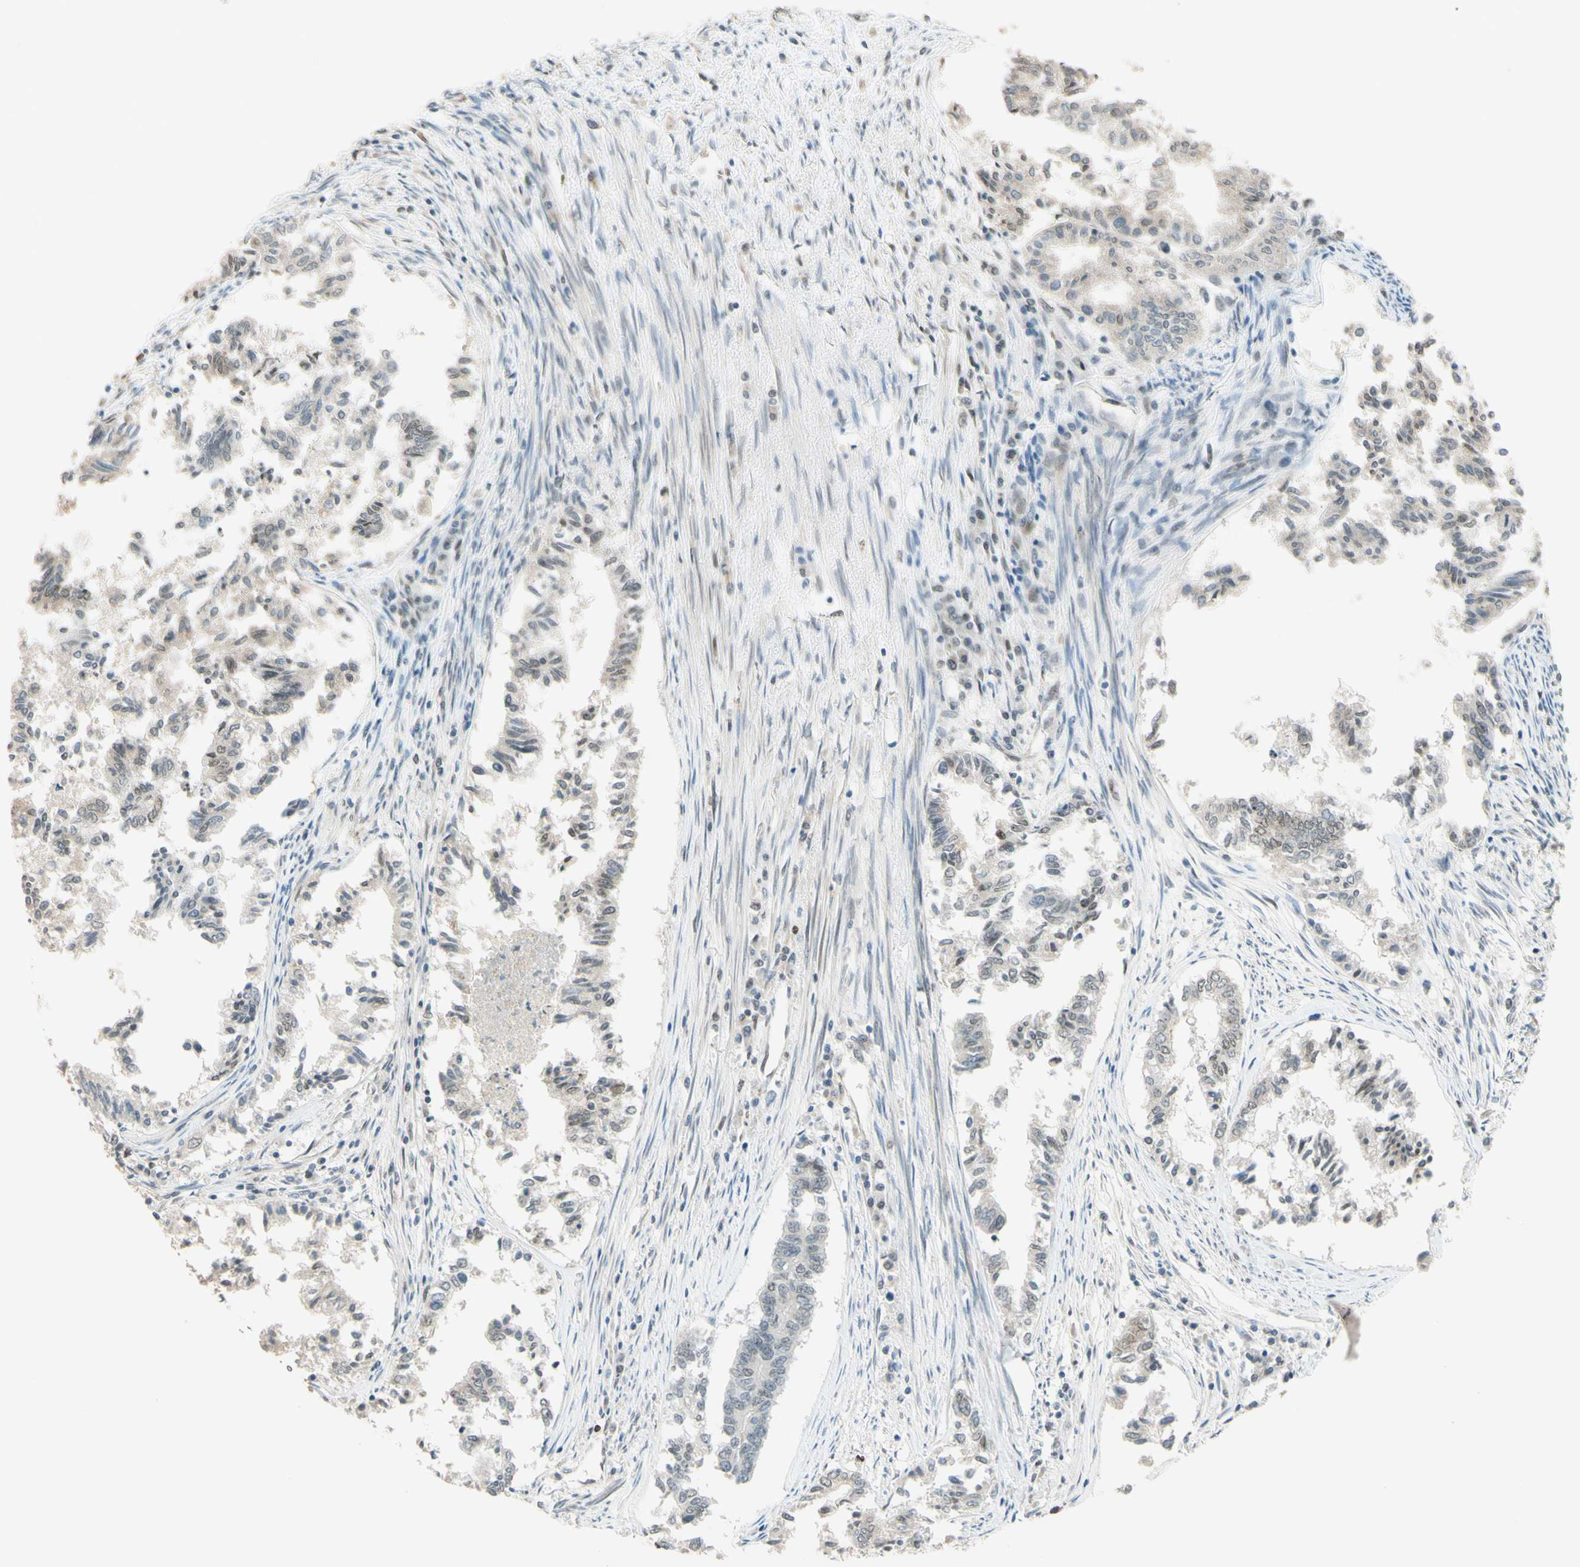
{"staining": {"intensity": "weak", "quantity": "<25%", "location": "nuclear"}, "tissue": "endometrial cancer", "cell_type": "Tumor cells", "image_type": "cancer", "snomed": [{"axis": "morphology", "description": "Necrosis, NOS"}, {"axis": "morphology", "description": "Adenocarcinoma, NOS"}, {"axis": "topography", "description": "Endometrium"}], "caption": "DAB (3,3'-diaminobenzidine) immunohistochemical staining of endometrial adenocarcinoma reveals no significant positivity in tumor cells.", "gene": "POLB", "patient": {"sex": "female", "age": 79}}